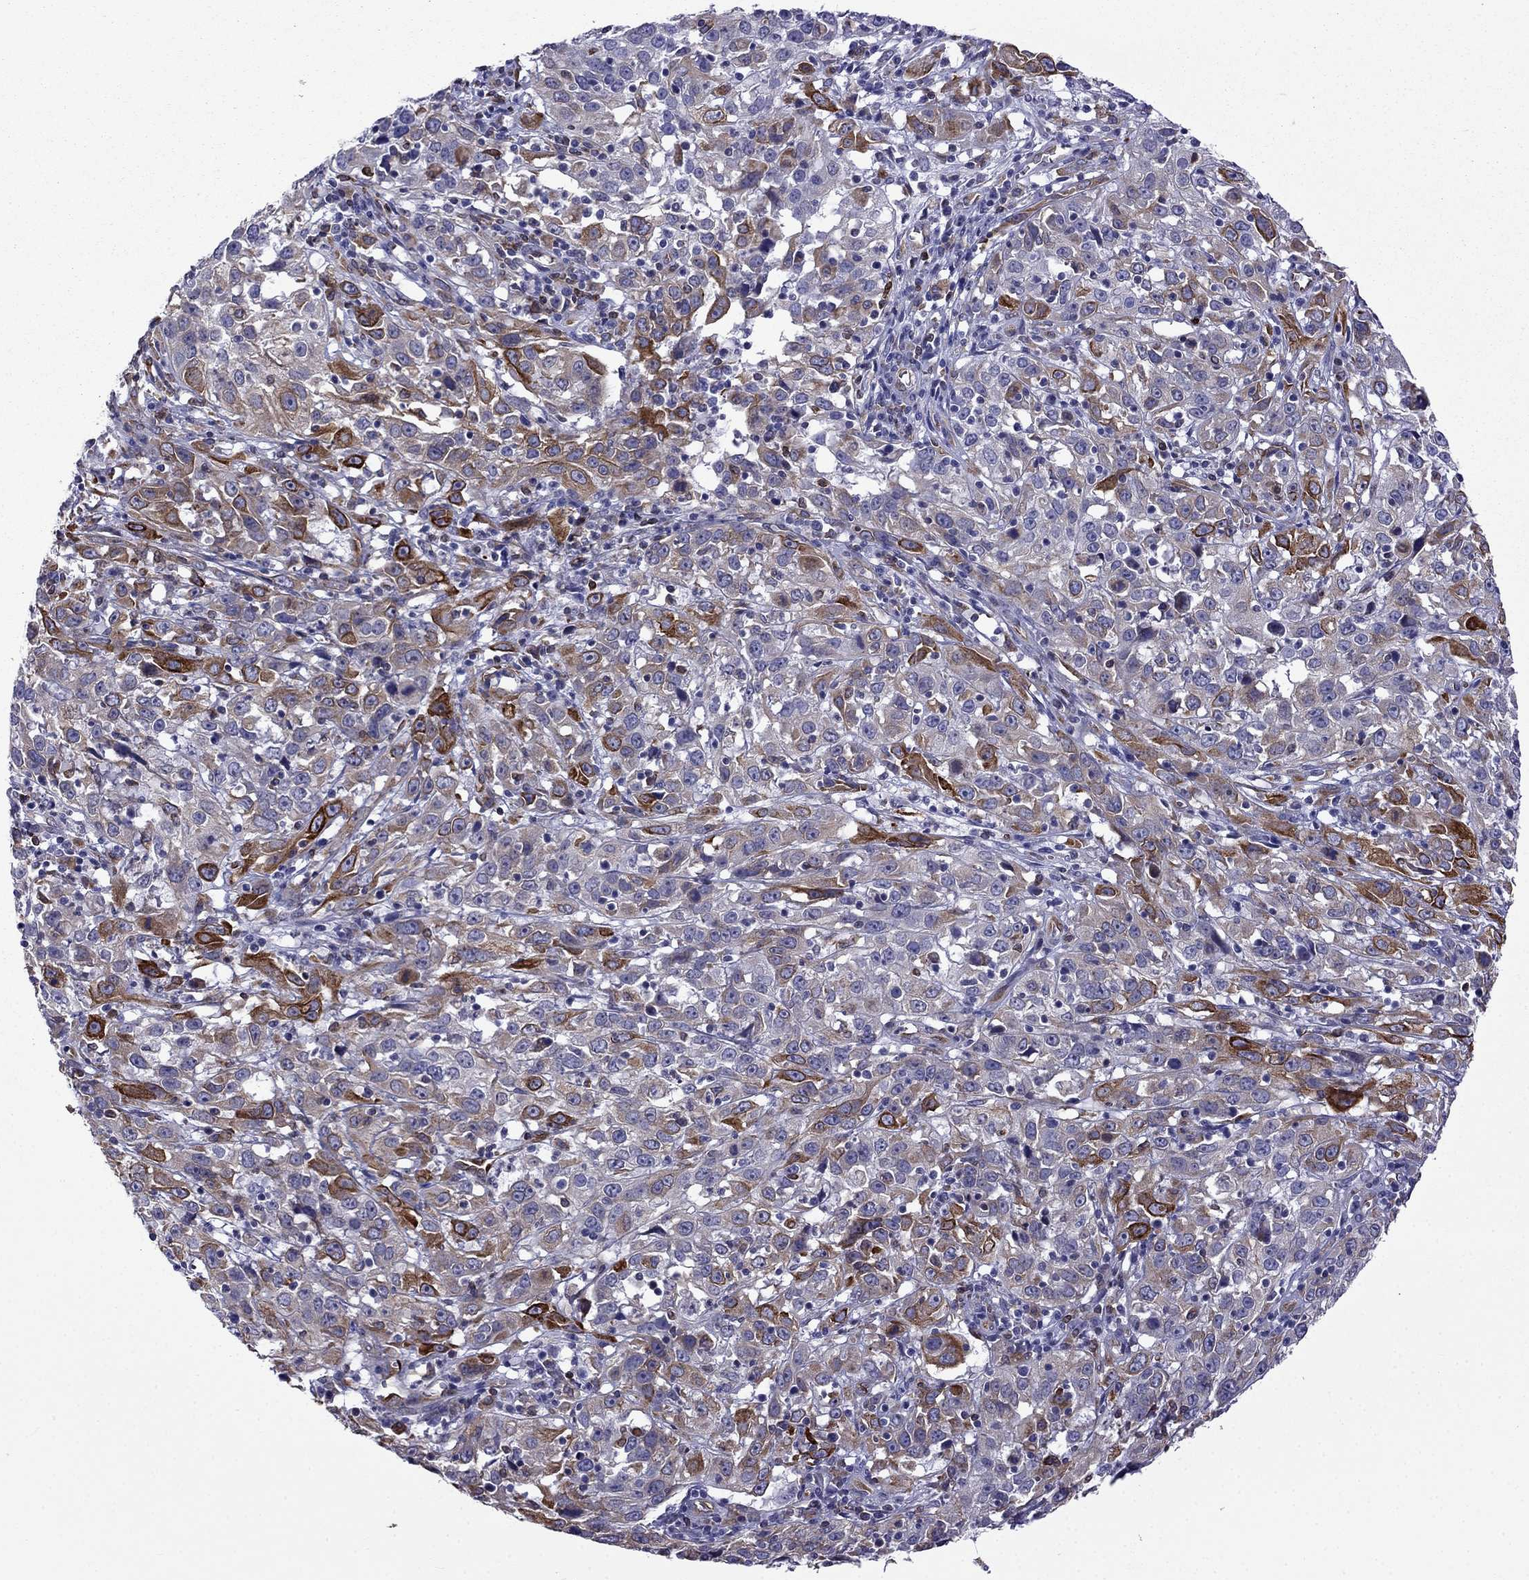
{"staining": {"intensity": "strong", "quantity": "<25%", "location": "cytoplasmic/membranous"}, "tissue": "cervical cancer", "cell_type": "Tumor cells", "image_type": "cancer", "snomed": [{"axis": "morphology", "description": "Squamous cell carcinoma, NOS"}, {"axis": "topography", "description": "Cervix"}], "caption": "Brown immunohistochemical staining in human cervical cancer (squamous cell carcinoma) displays strong cytoplasmic/membranous staining in about <25% of tumor cells.", "gene": "GNAL", "patient": {"sex": "female", "age": 32}}